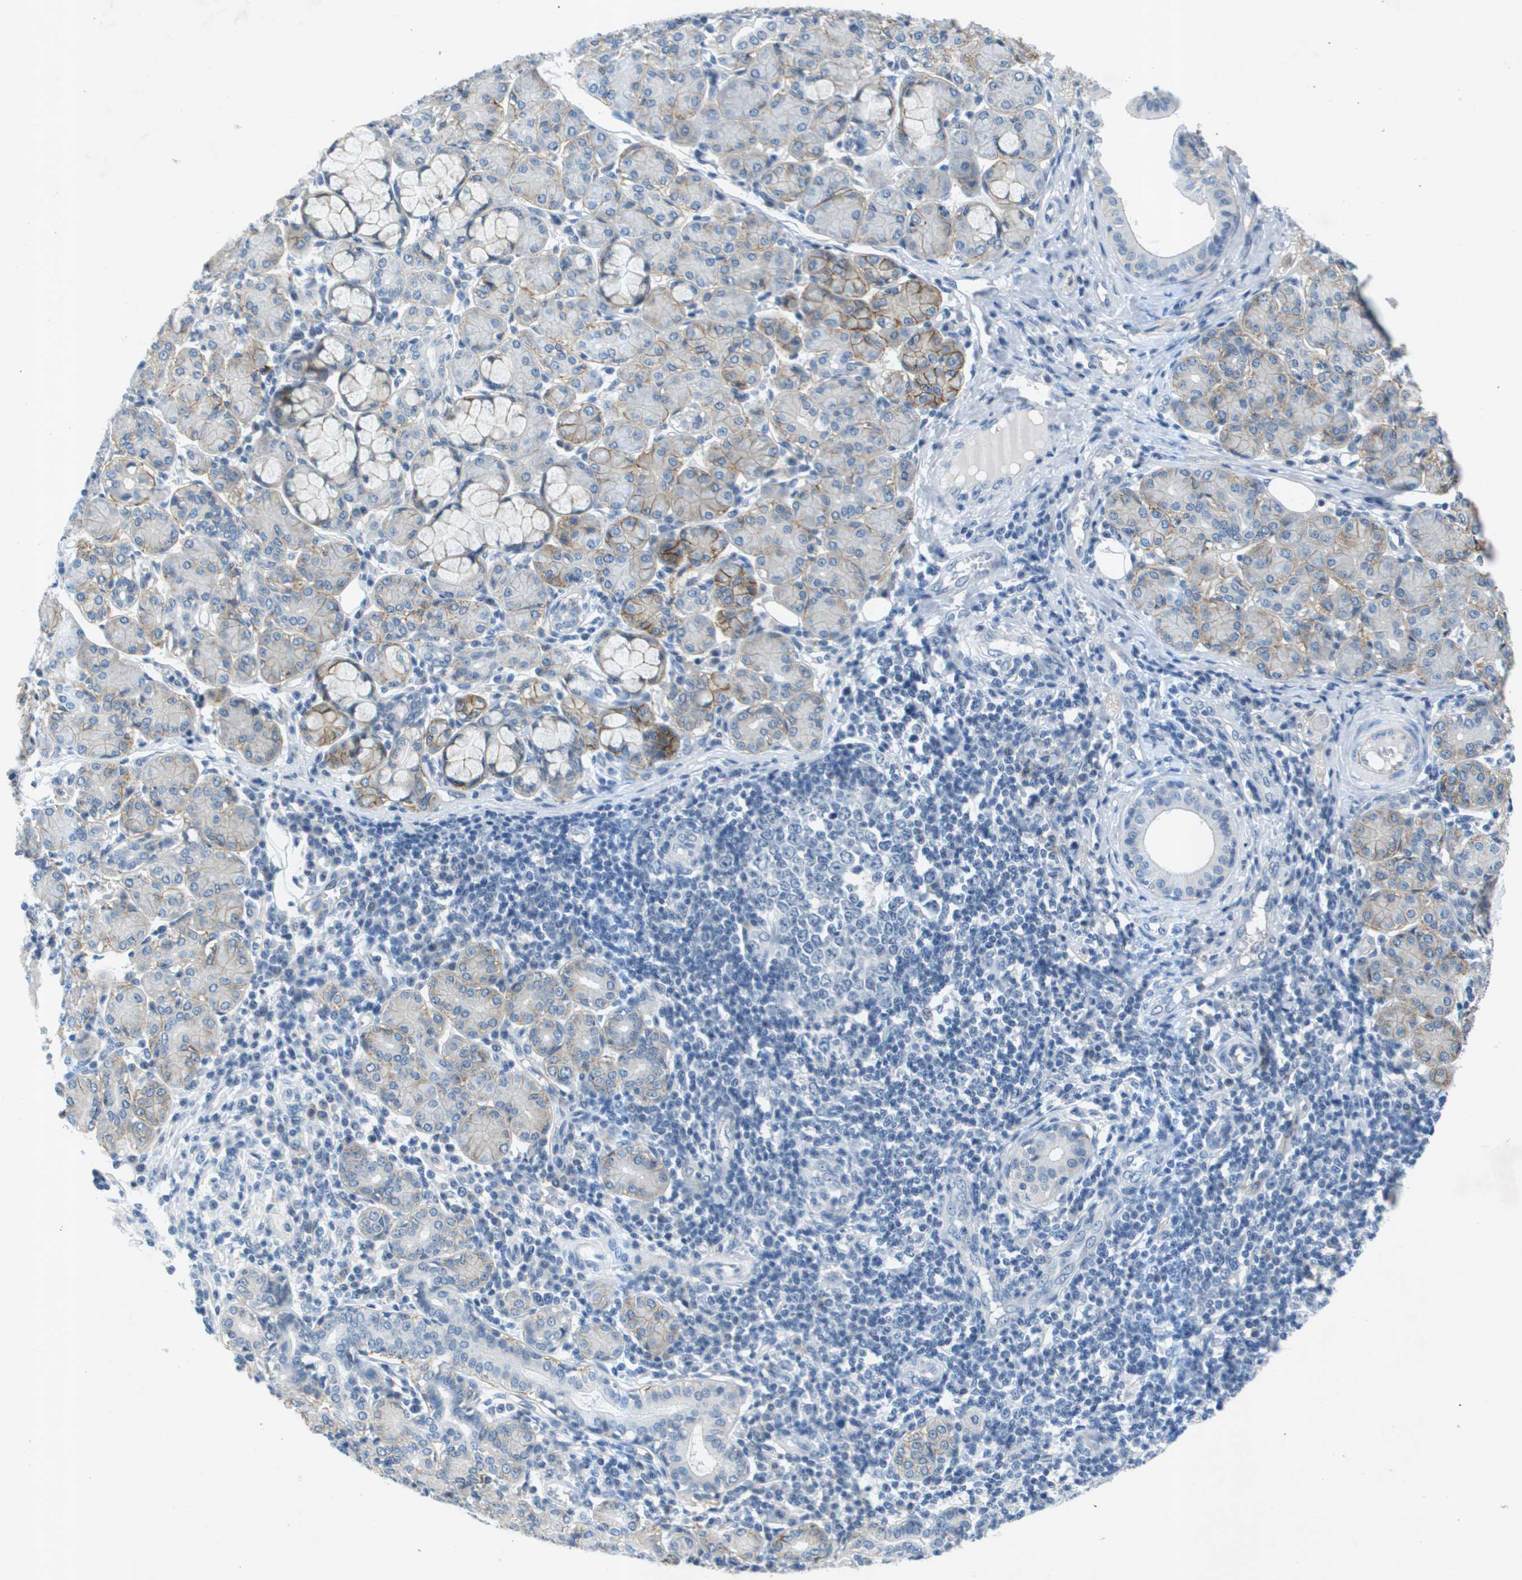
{"staining": {"intensity": "moderate", "quantity": "<25%", "location": "cytoplasmic/membranous"}, "tissue": "salivary gland", "cell_type": "Glandular cells", "image_type": "normal", "snomed": [{"axis": "morphology", "description": "Normal tissue, NOS"}, {"axis": "morphology", "description": "Inflammation, NOS"}, {"axis": "topography", "description": "Lymph node"}, {"axis": "topography", "description": "Salivary gland"}], "caption": "Immunohistochemical staining of benign salivary gland exhibits moderate cytoplasmic/membranous protein expression in approximately <25% of glandular cells.", "gene": "ITGA6", "patient": {"sex": "male", "age": 3}}